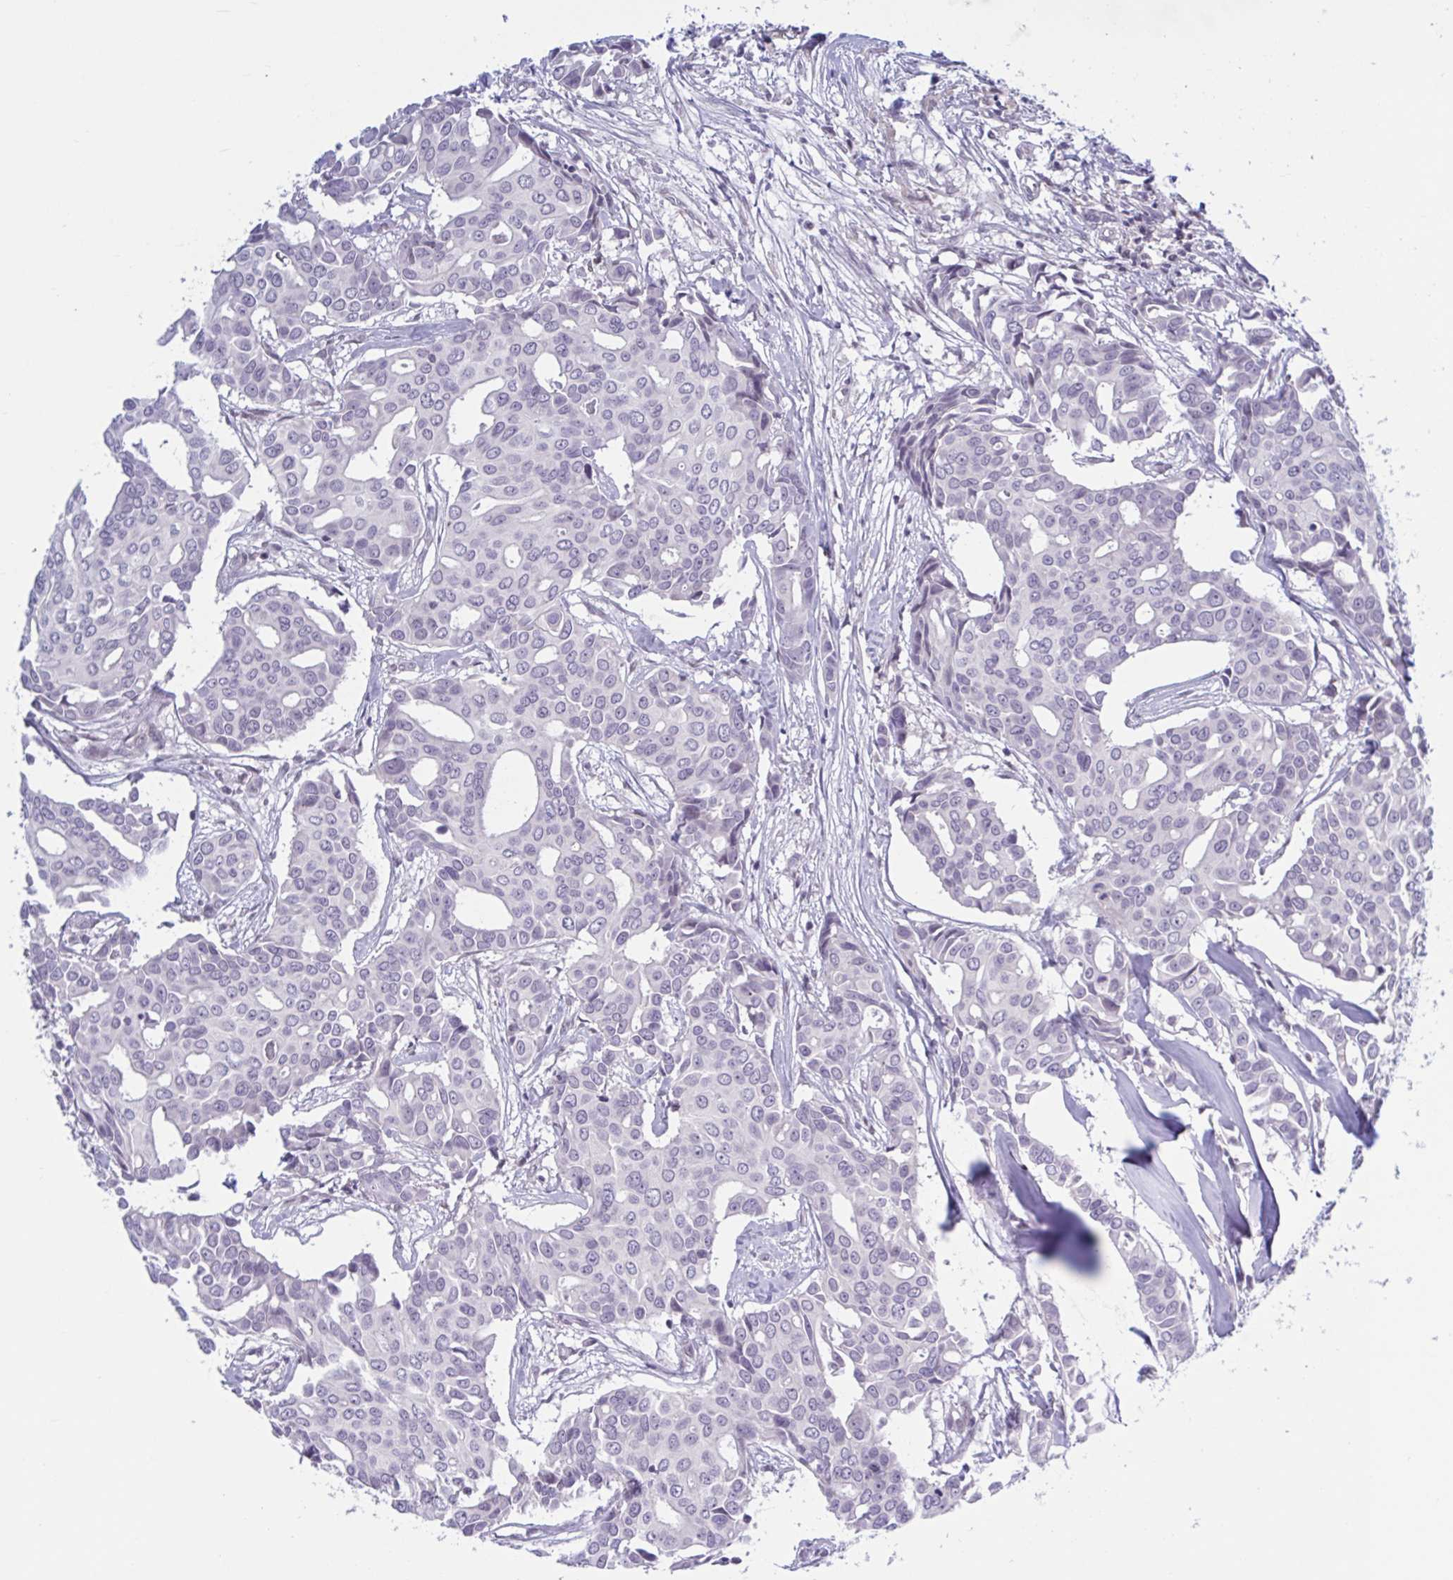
{"staining": {"intensity": "negative", "quantity": "none", "location": "none"}, "tissue": "breast cancer", "cell_type": "Tumor cells", "image_type": "cancer", "snomed": [{"axis": "morphology", "description": "Duct carcinoma"}, {"axis": "topography", "description": "Breast"}], "caption": "Tumor cells show no significant protein positivity in breast infiltrating ductal carcinoma.", "gene": "TTC7B", "patient": {"sex": "female", "age": 54}}